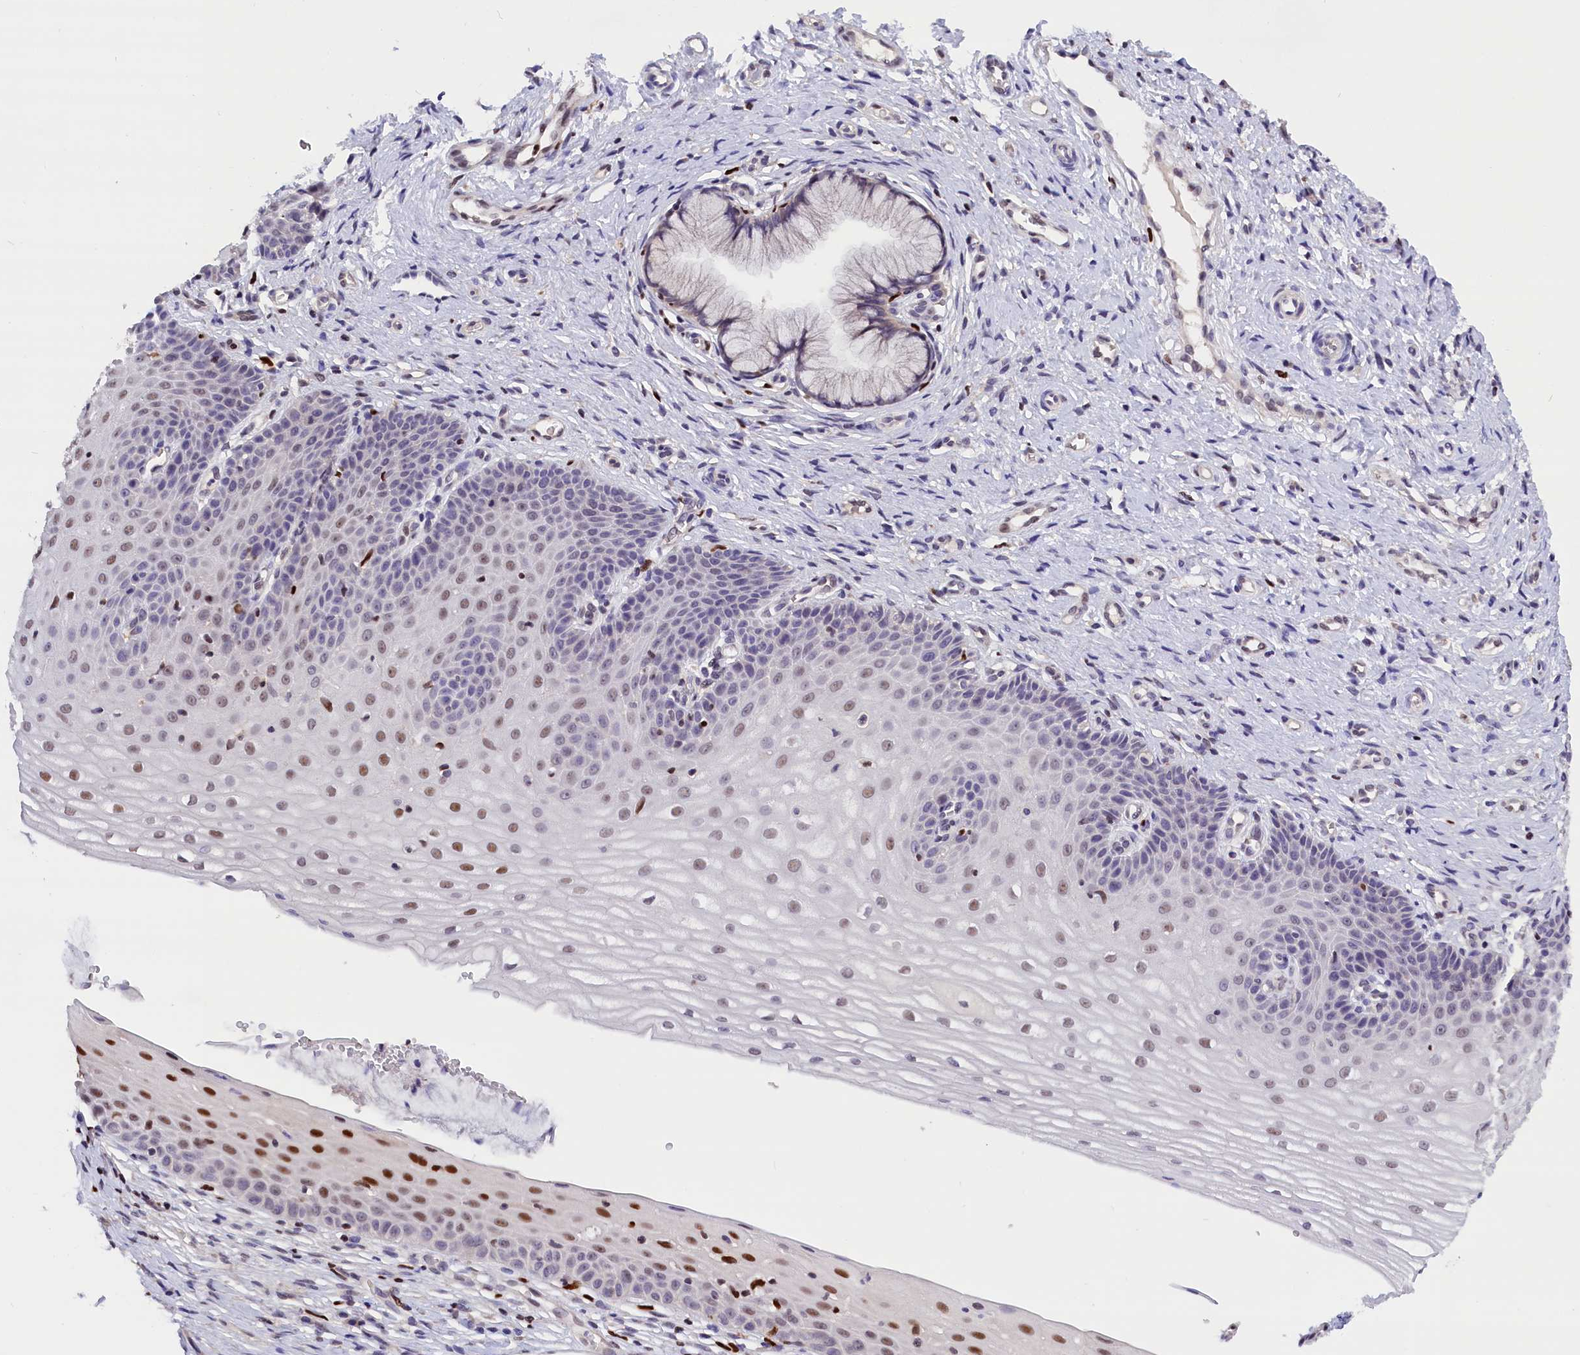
{"staining": {"intensity": "moderate", "quantity": "<25%", "location": "nuclear"}, "tissue": "cervix", "cell_type": "Glandular cells", "image_type": "normal", "snomed": [{"axis": "morphology", "description": "Normal tissue, NOS"}, {"axis": "topography", "description": "Cervix"}], "caption": "IHC micrograph of unremarkable cervix: human cervix stained using immunohistochemistry (IHC) displays low levels of moderate protein expression localized specifically in the nuclear of glandular cells, appearing as a nuclear brown color.", "gene": "BTBD9", "patient": {"sex": "female", "age": 36}}